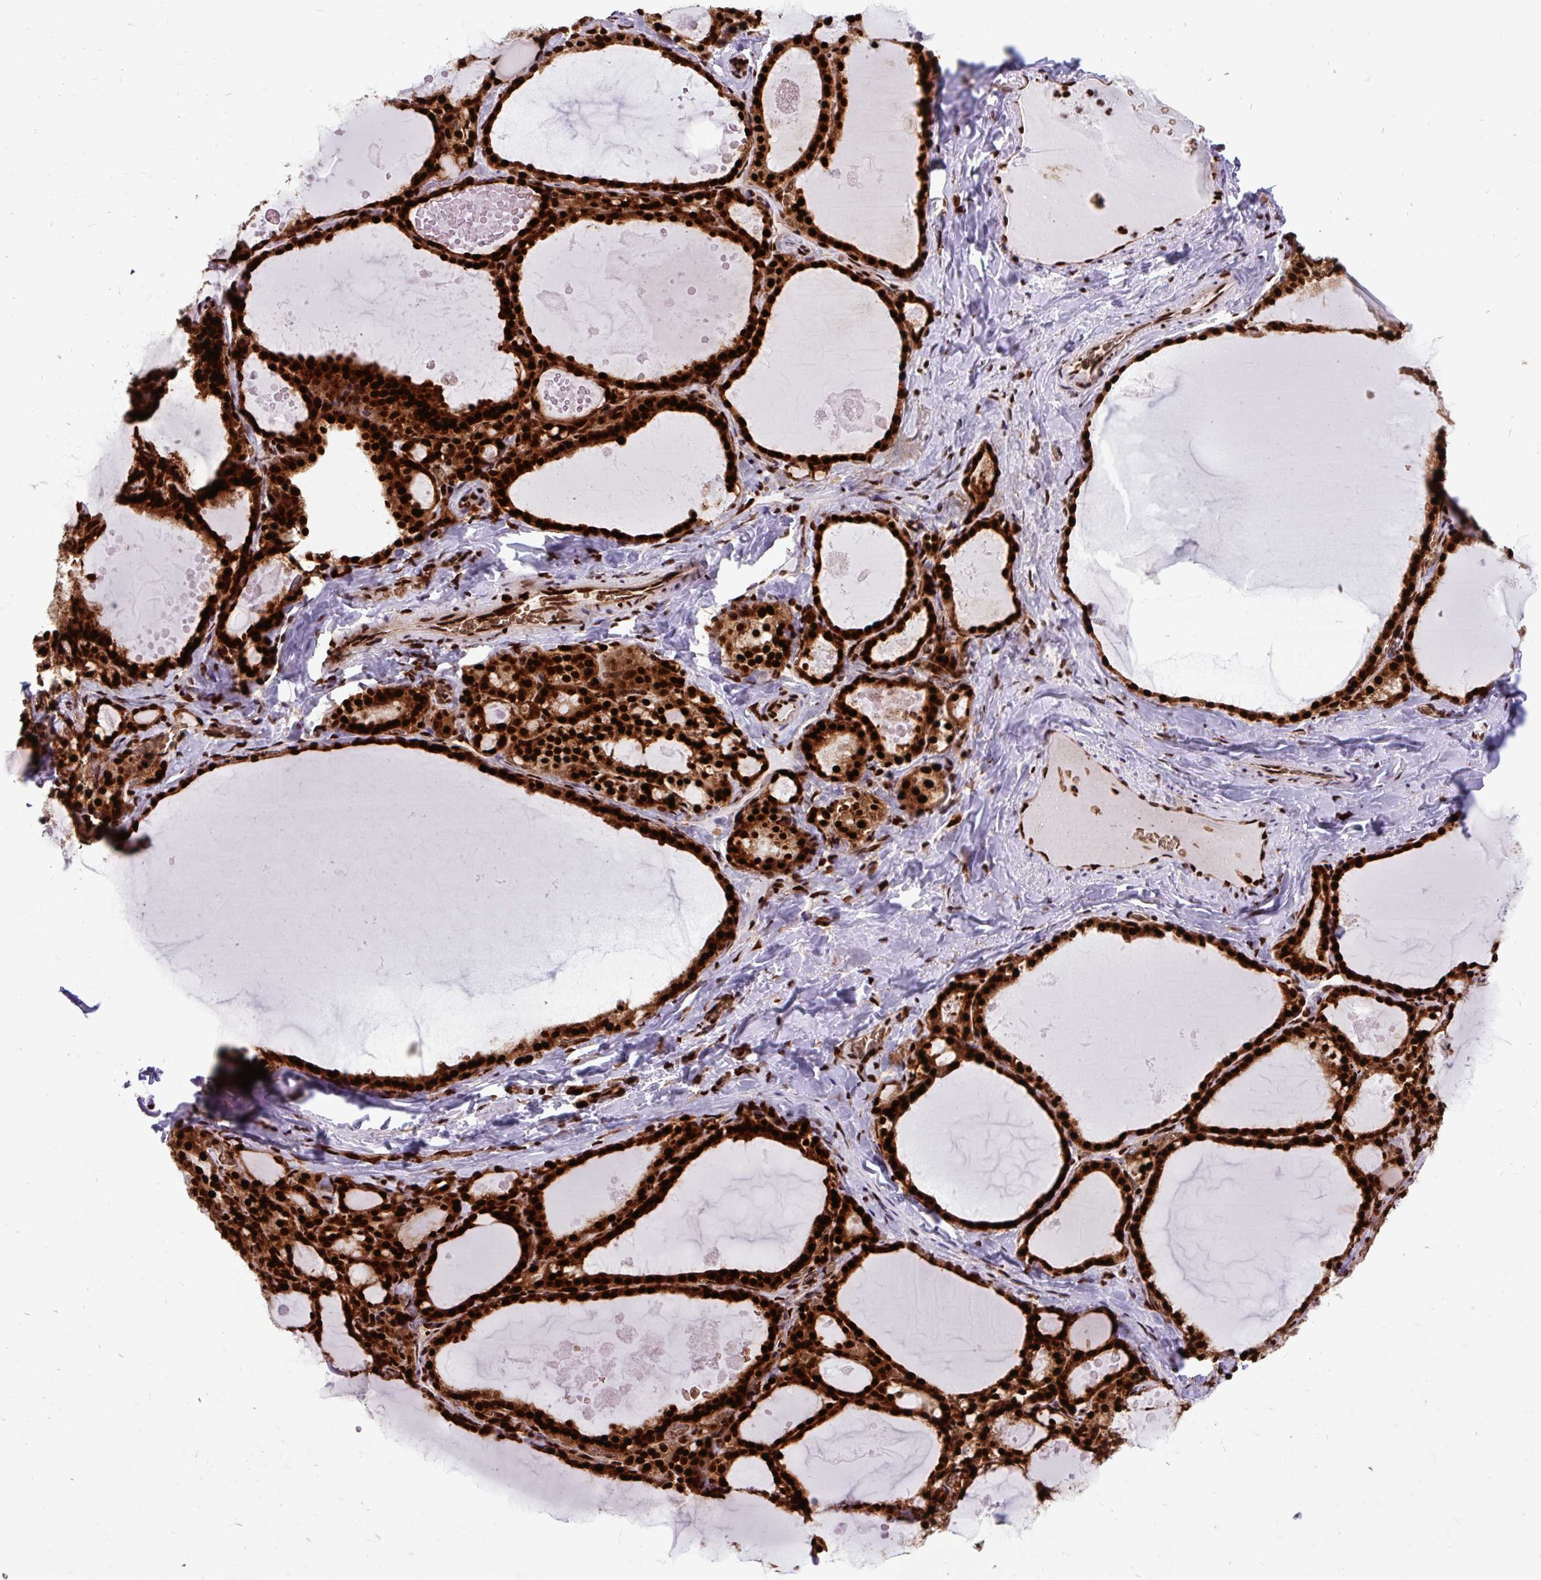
{"staining": {"intensity": "strong", "quantity": ">75%", "location": "nuclear"}, "tissue": "thyroid gland", "cell_type": "Glandular cells", "image_type": "normal", "snomed": [{"axis": "morphology", "description": "Normal tissue, NOS"}, {"axis": "topography", "description": "Thyroid gland"}], "caption": "Strong nuclear protein expression is seen in approximately >75% of glandular cells in thyroid gland.", "gene": "FUS", "patient": {"sex": "male", "age": 56}}